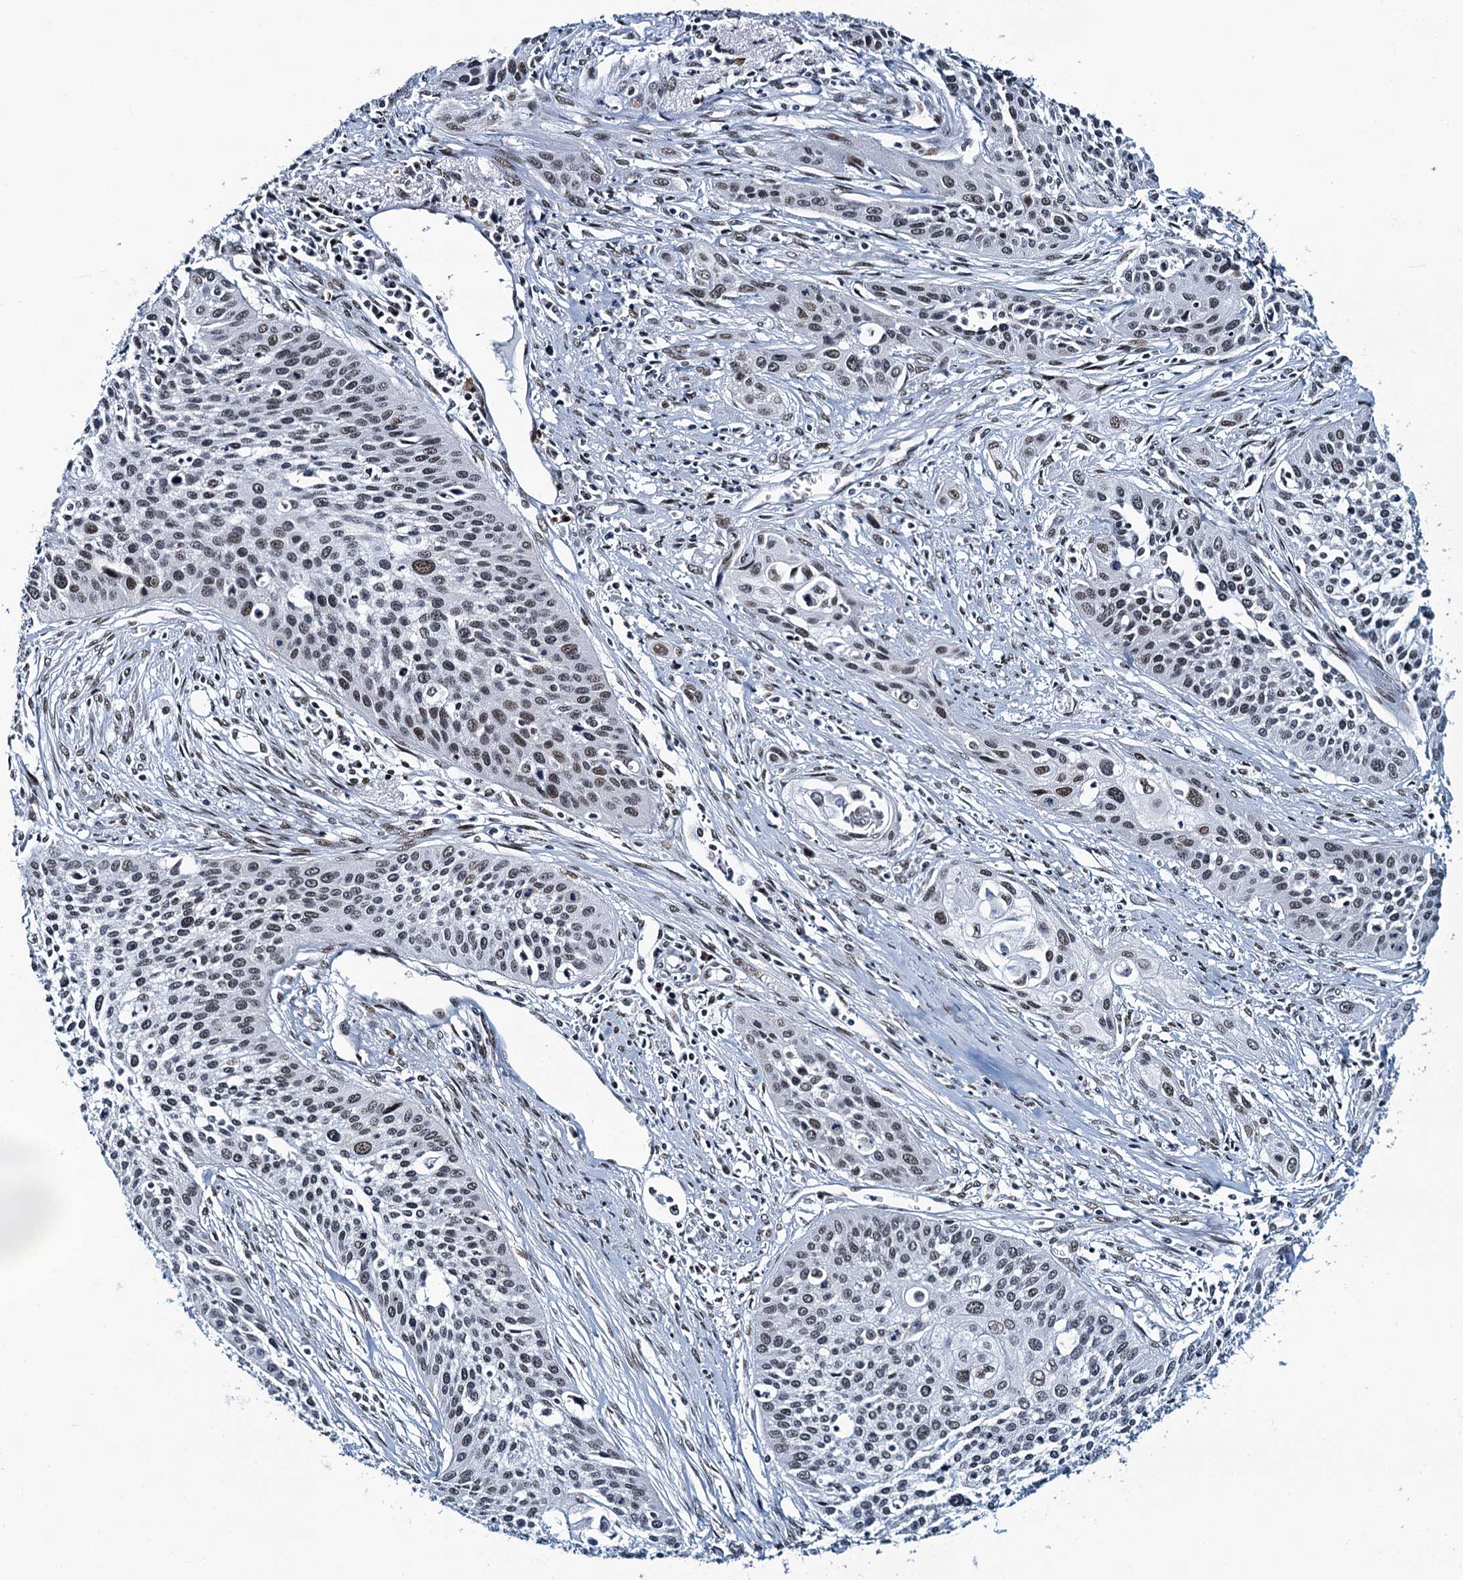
{"staining": {"intensity": "weak", "quantity": ">75%", "location": "nuclear"}, "tissue": "cervical cancer", "cell_type": "Tumor cells", "image_type": "cancer", "snomed": [{"axis": "morphology", "description": "Squamous cell carcinoma, NOS"}, {"axis": "topography", "description": "Cervix"}], "caption": "This is a micrograph of immunohistochemistry staining of cervical squamous cell carcinoma, which shows weak staining in the nuclear of tumor cells.", "gene": "HNRNPUL2", "patient": {"sex": "female", "age": 34}}